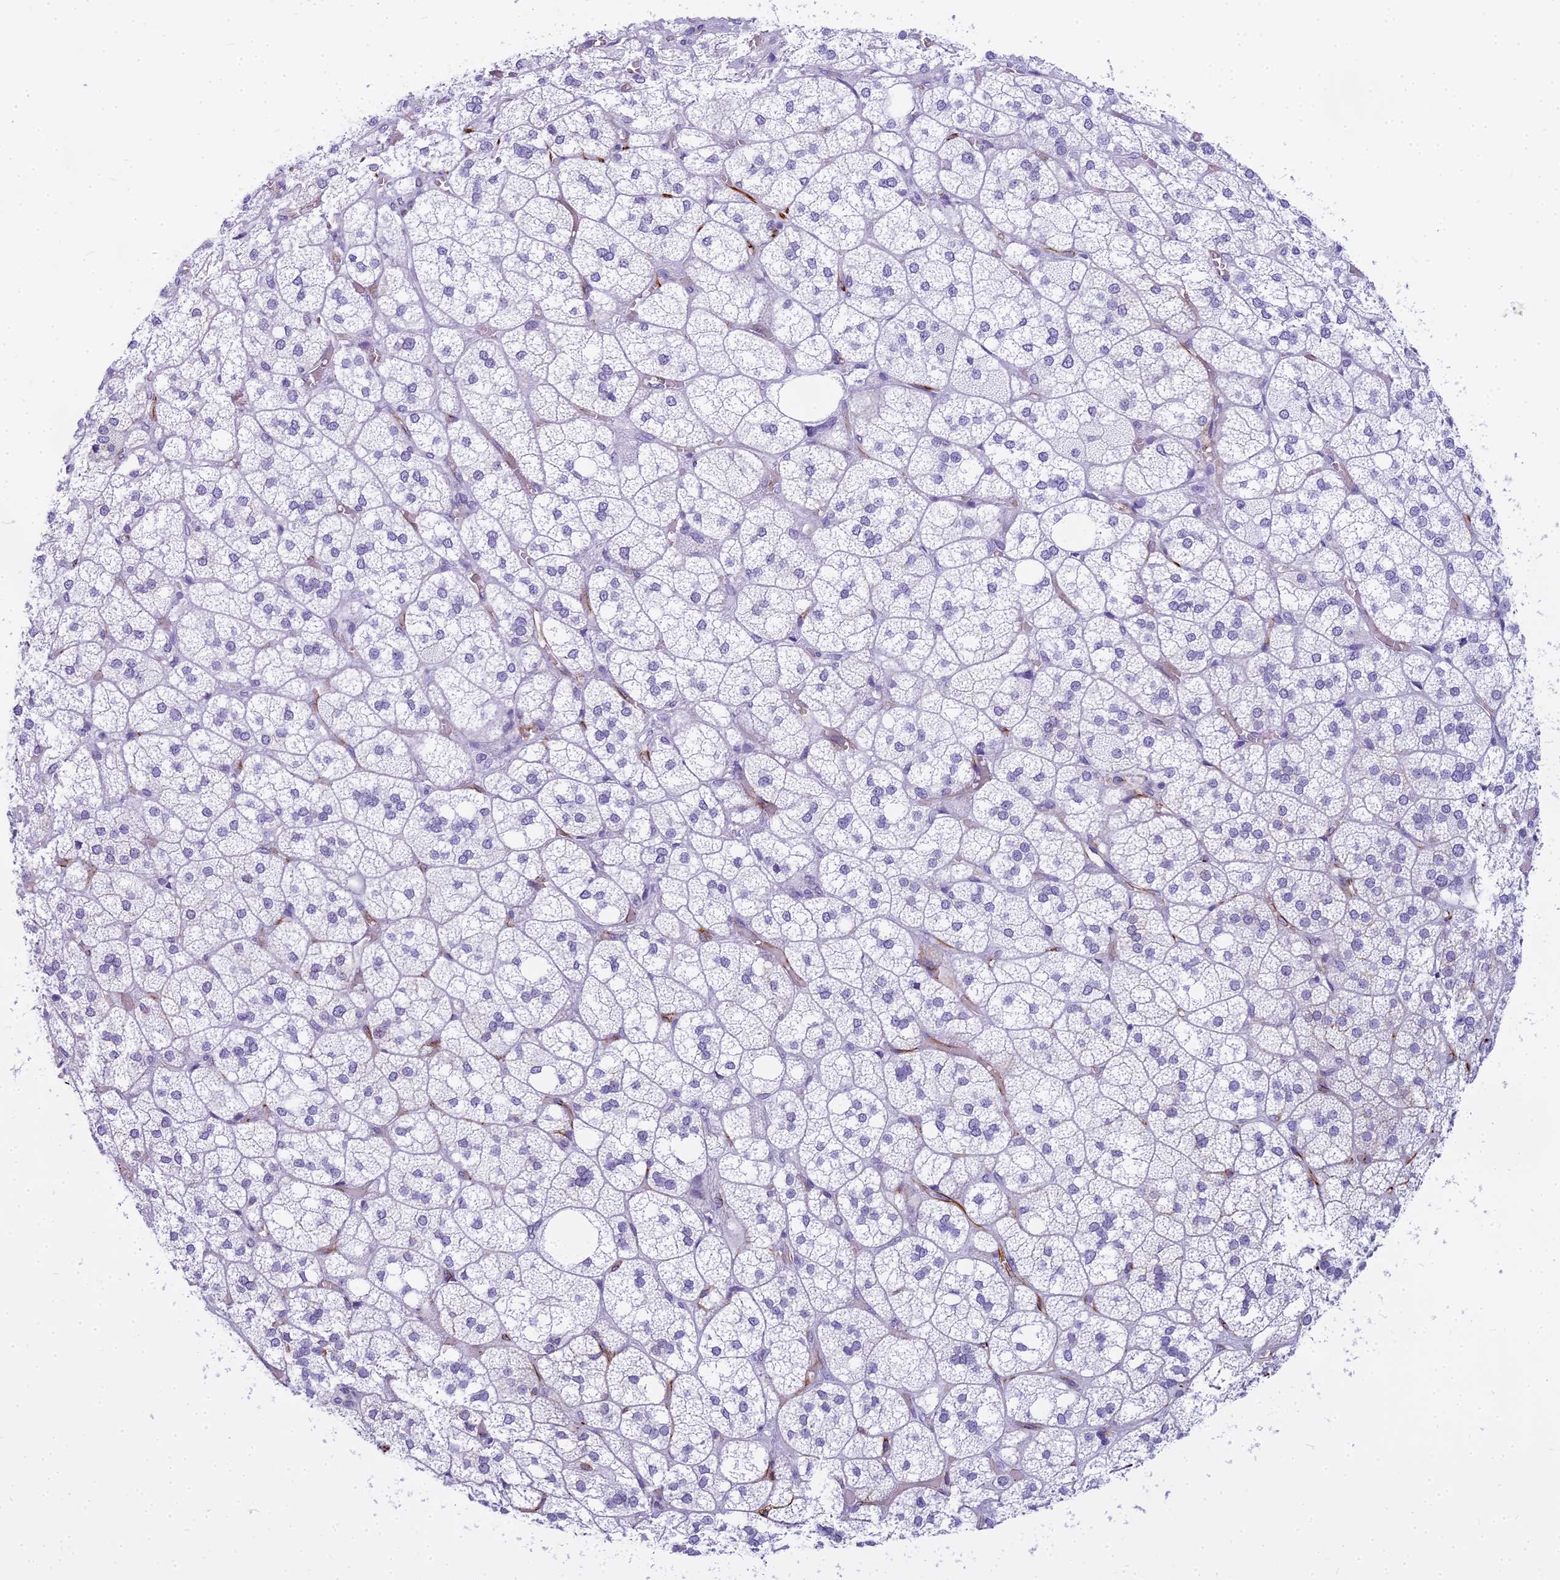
{"staining": {"intensity": "negative", "quantity": "none", "location": "none"}, "tissue": "adrenal gland", "cell_type": "Glandular cells", "image_type": "normal", "snomed": [{"axis": "morphology", "description": "Normal tissue, NOS"}, {"axis": "topography", "description": "Adrenal gland"}], "caption": "Immunohistochemistry (IHC) photomicrograph of normal adrenal gland: human adrenal gland stained with DAB (3,3'-diaminobenzidine) displays no significant protein positivity in glandular cells.", "gene": "ENSG00000265118", "patient": {"sex": "male", "age": 61}}